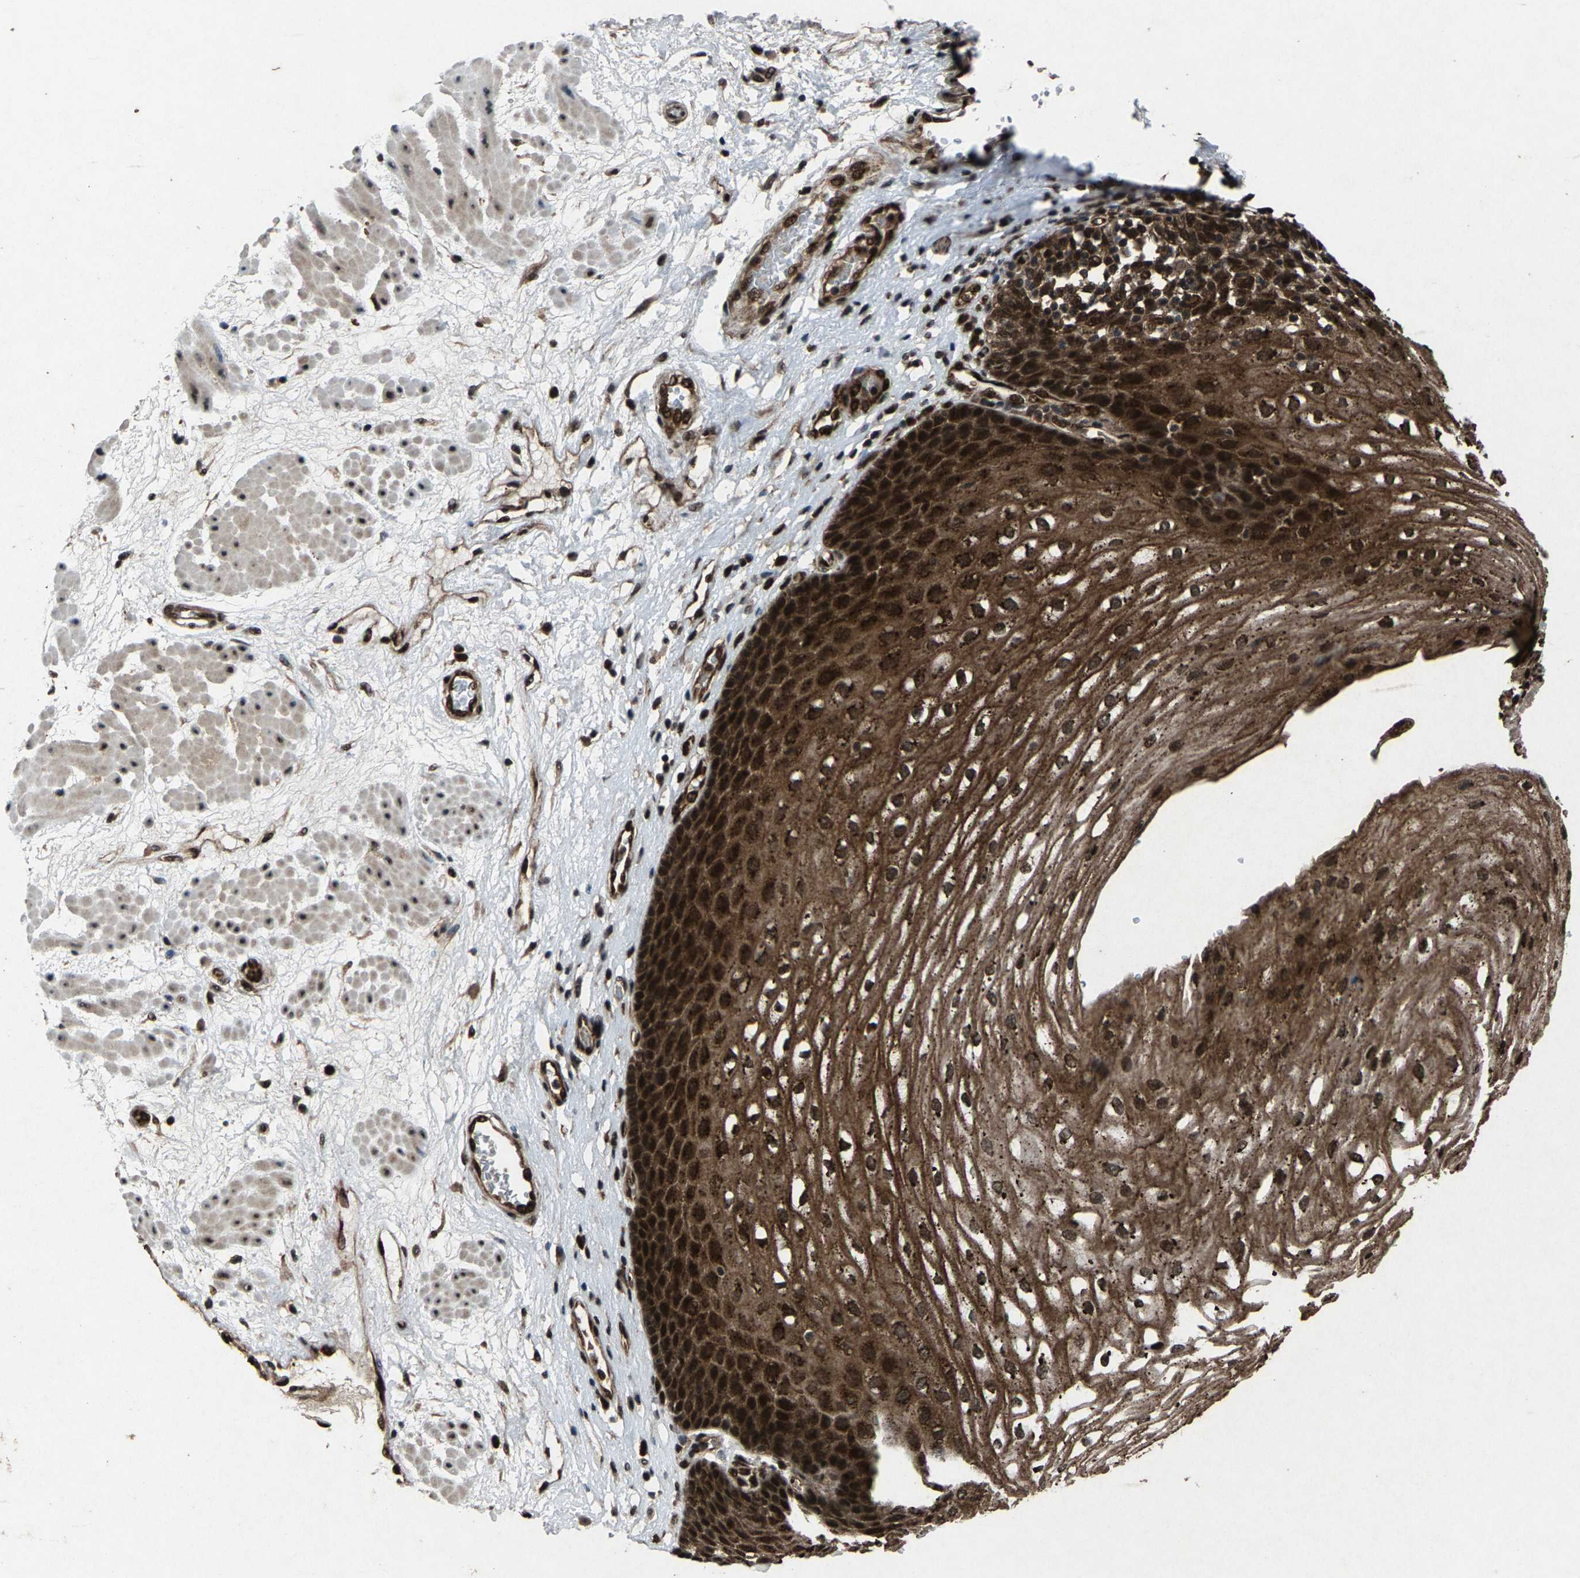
{"staining": {"intensity": "strong", "quantity": ">75%", "location": "cytoplasmic/membranous,nuclear"}, "tissue": "esophagus", "cell_type": "Squamous epithelial cells", "image_type": "normal", "snomed": [{"axis": "morphology", "description": "Normal tissue, NOS"}, {"axis": "topography", "description": "Esophagus"}], "caption": "An immunohistochemistry (IHC) photomicrograph of normal tissue is shown. Protein staining in brown labels strong cytoplasmic/membranous,nuclear positivity in esophagus within squamous epithelial cells.", "gene": "ATXN3", "patient": {"sex": "male", "age": 48}}